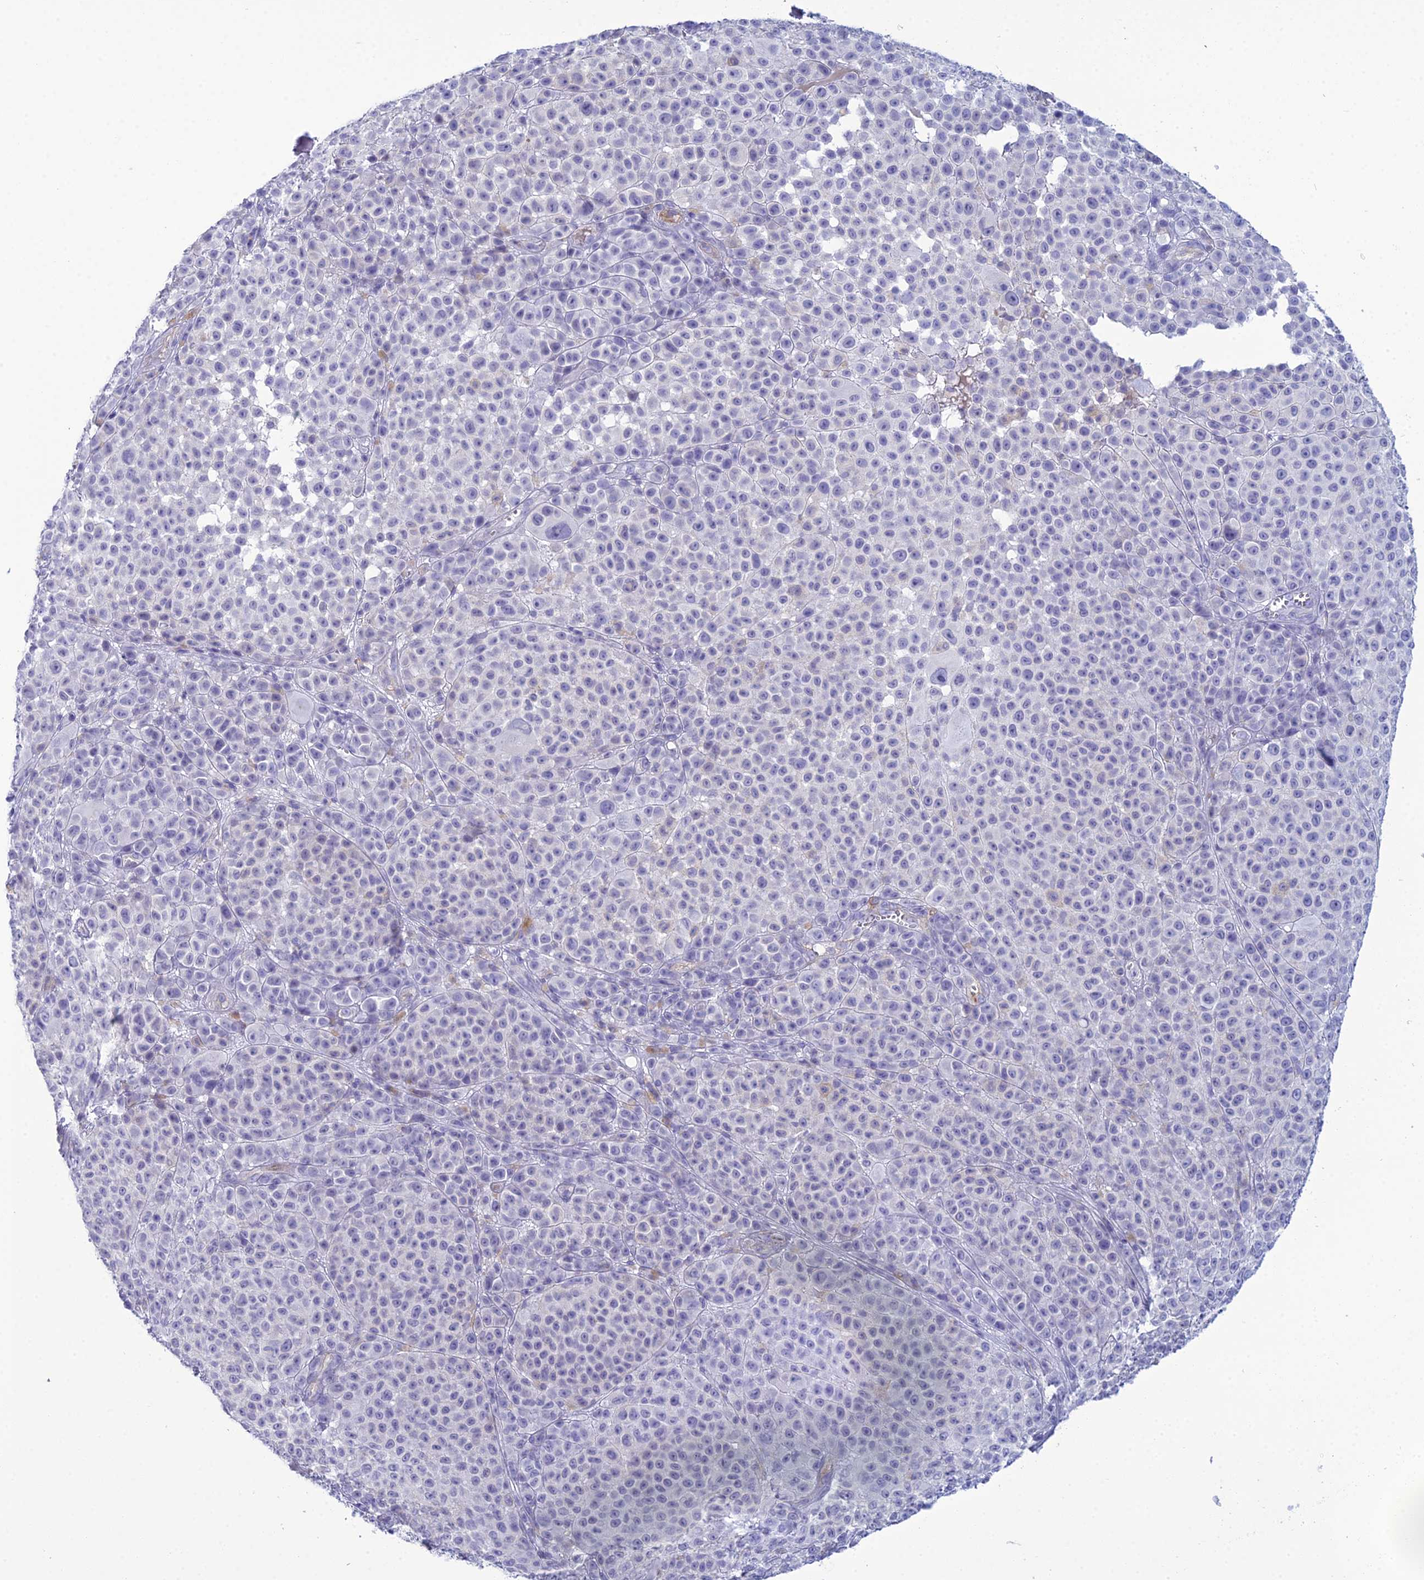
{"staining": {"intensity": "negative", "quantity": "none", "location": "none"}, "tissue": "melanoma", "cell_type": "Tumor cells", "image_type": "cancer", "snomed": [{"axis": "morphology", "description": "Malignant melanoma, NOS"}, {"axis": "topography", "description": "Skin"}], "caption": "Protein analysis of melanoma displays no significant staining in tumor cells.", "gene": "ACE", "patient": {"sex": "female", "age": 94}}